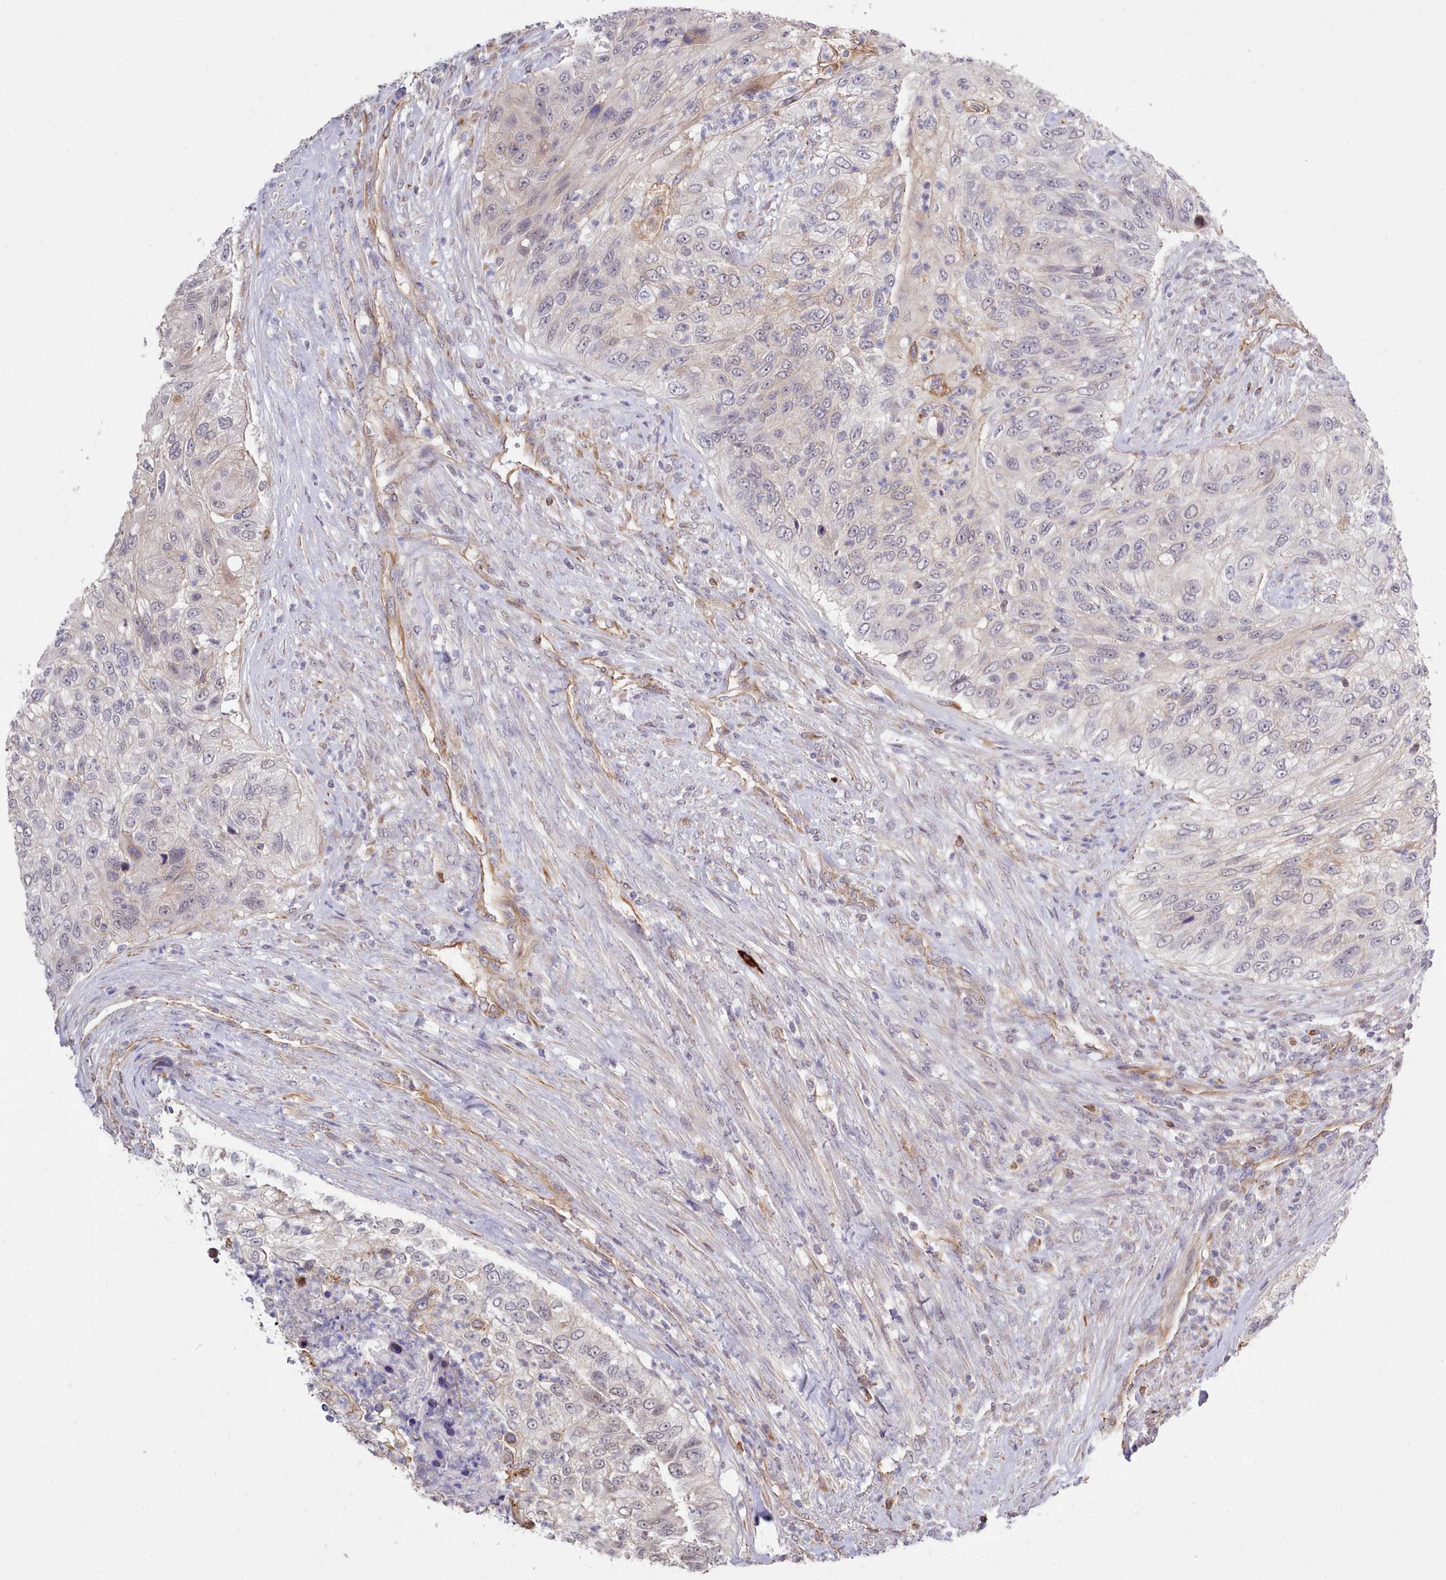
{"staining": {"intensity": "weak", "quantity": "<25%", "location": "cytoplasmic/membranous"}, "tissue": "urothelial cancer", "cell_type": "Tumor cells", "image_type": "cancer", "snomed": [{"axis": "morphology", "description": "Urothelial carcinoma, High grade"}, {"axis": "topography", "description": "Urinary bladder"}], "caption": "Immunohistochemical staining of urothelial cancer displays no significant positivity in tumor cells.", "gene": "ZC3H13", "patient": {"sex": "female", "age": 60}}